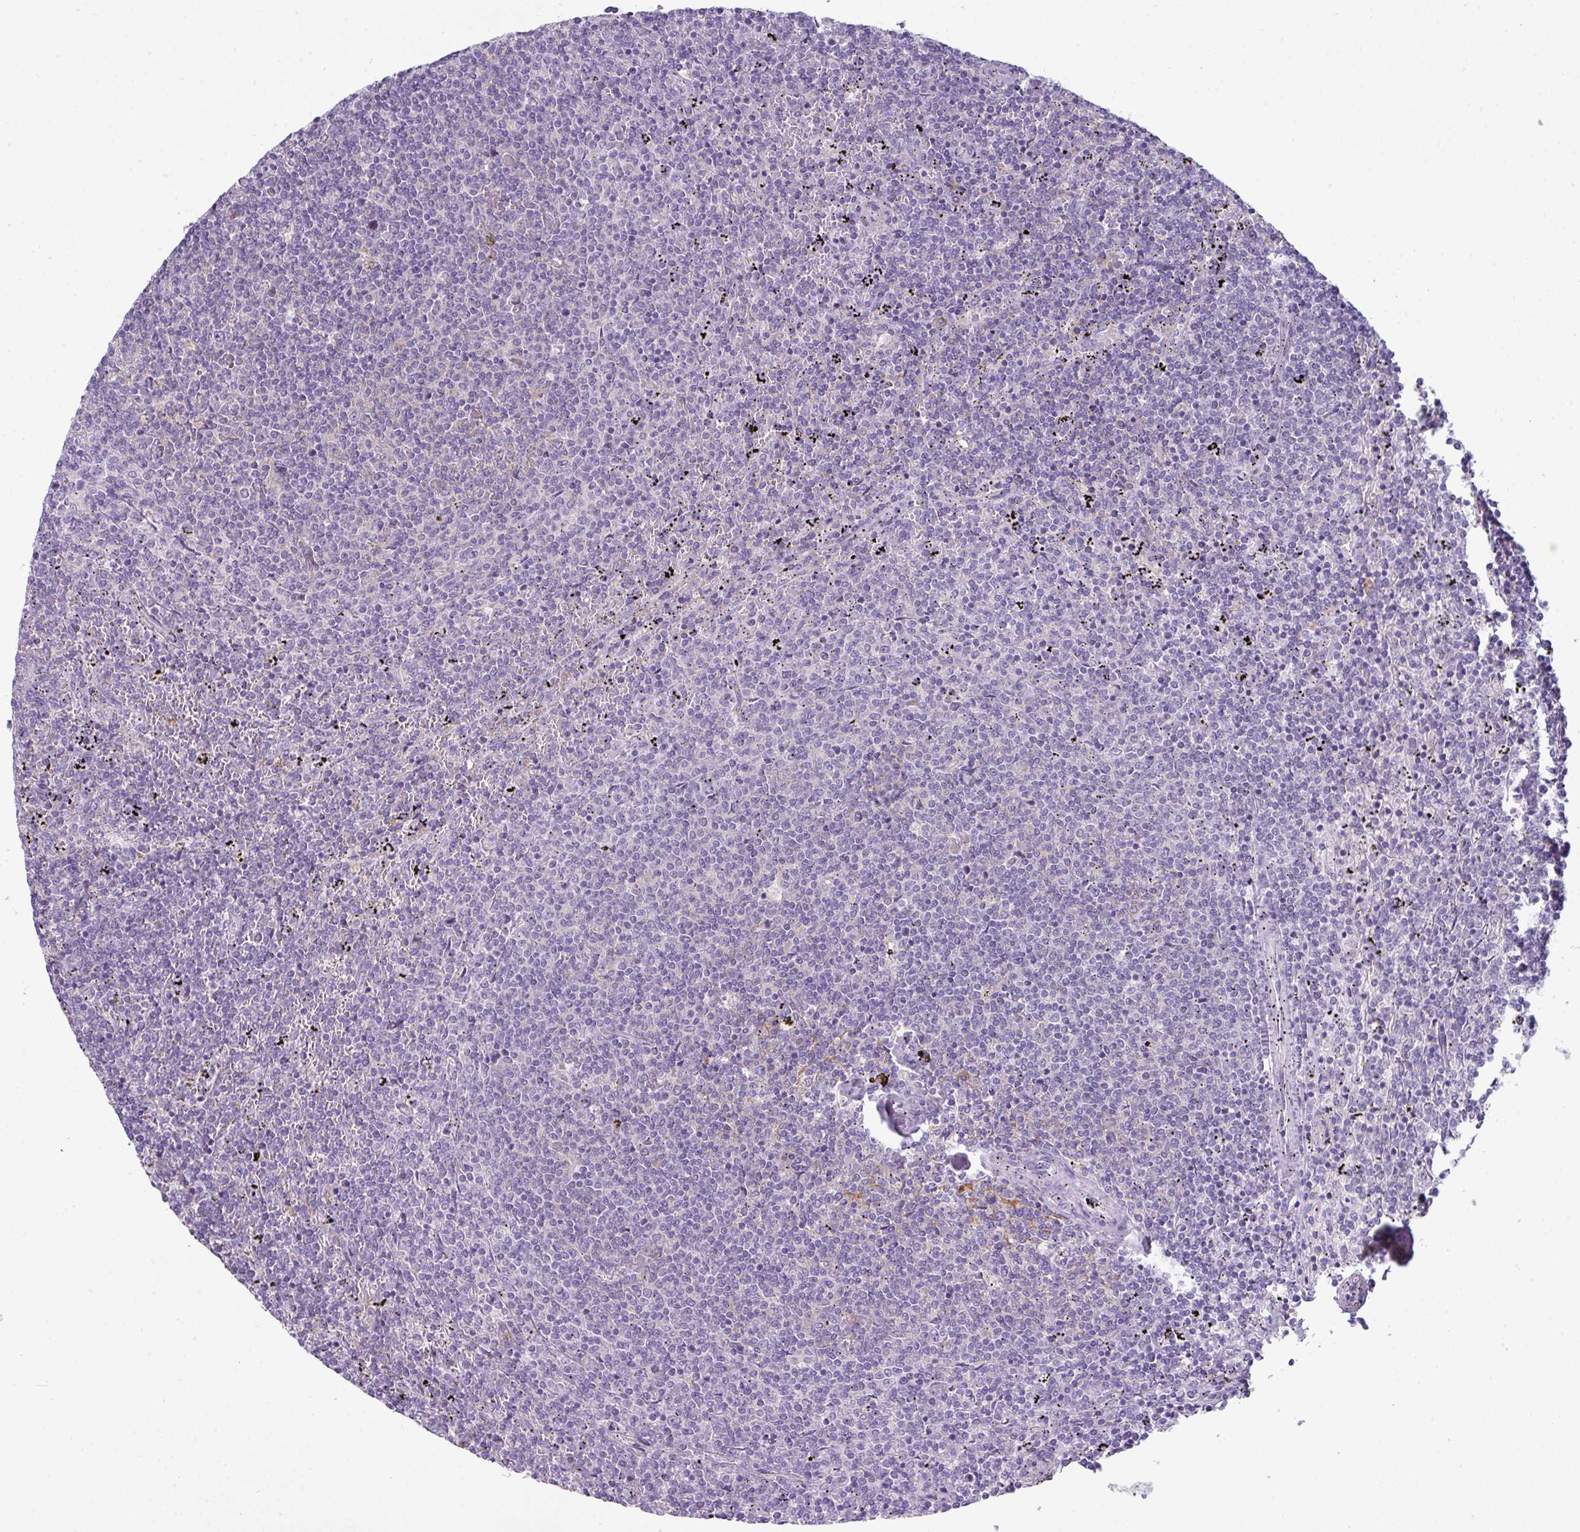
{"staining": {"intensity": "negative", "quantity": "none", "location": "none"}, "tissue": "lymphoma", "cell_type": "Tumor cells", "image_type": "cancer", "snomed": [{"axis": "morphology", "description": "Malignant lymphoma, non-Hodgkin's type, Low grade"}, {"axis": "topography", "description": "Spleen"}], "caption": "This is an IHC histopathology image of lymphoma. There is no staining in tumor cells.", "gene": "ABCC5", "patient": {"sex": "female", "age": 50}}